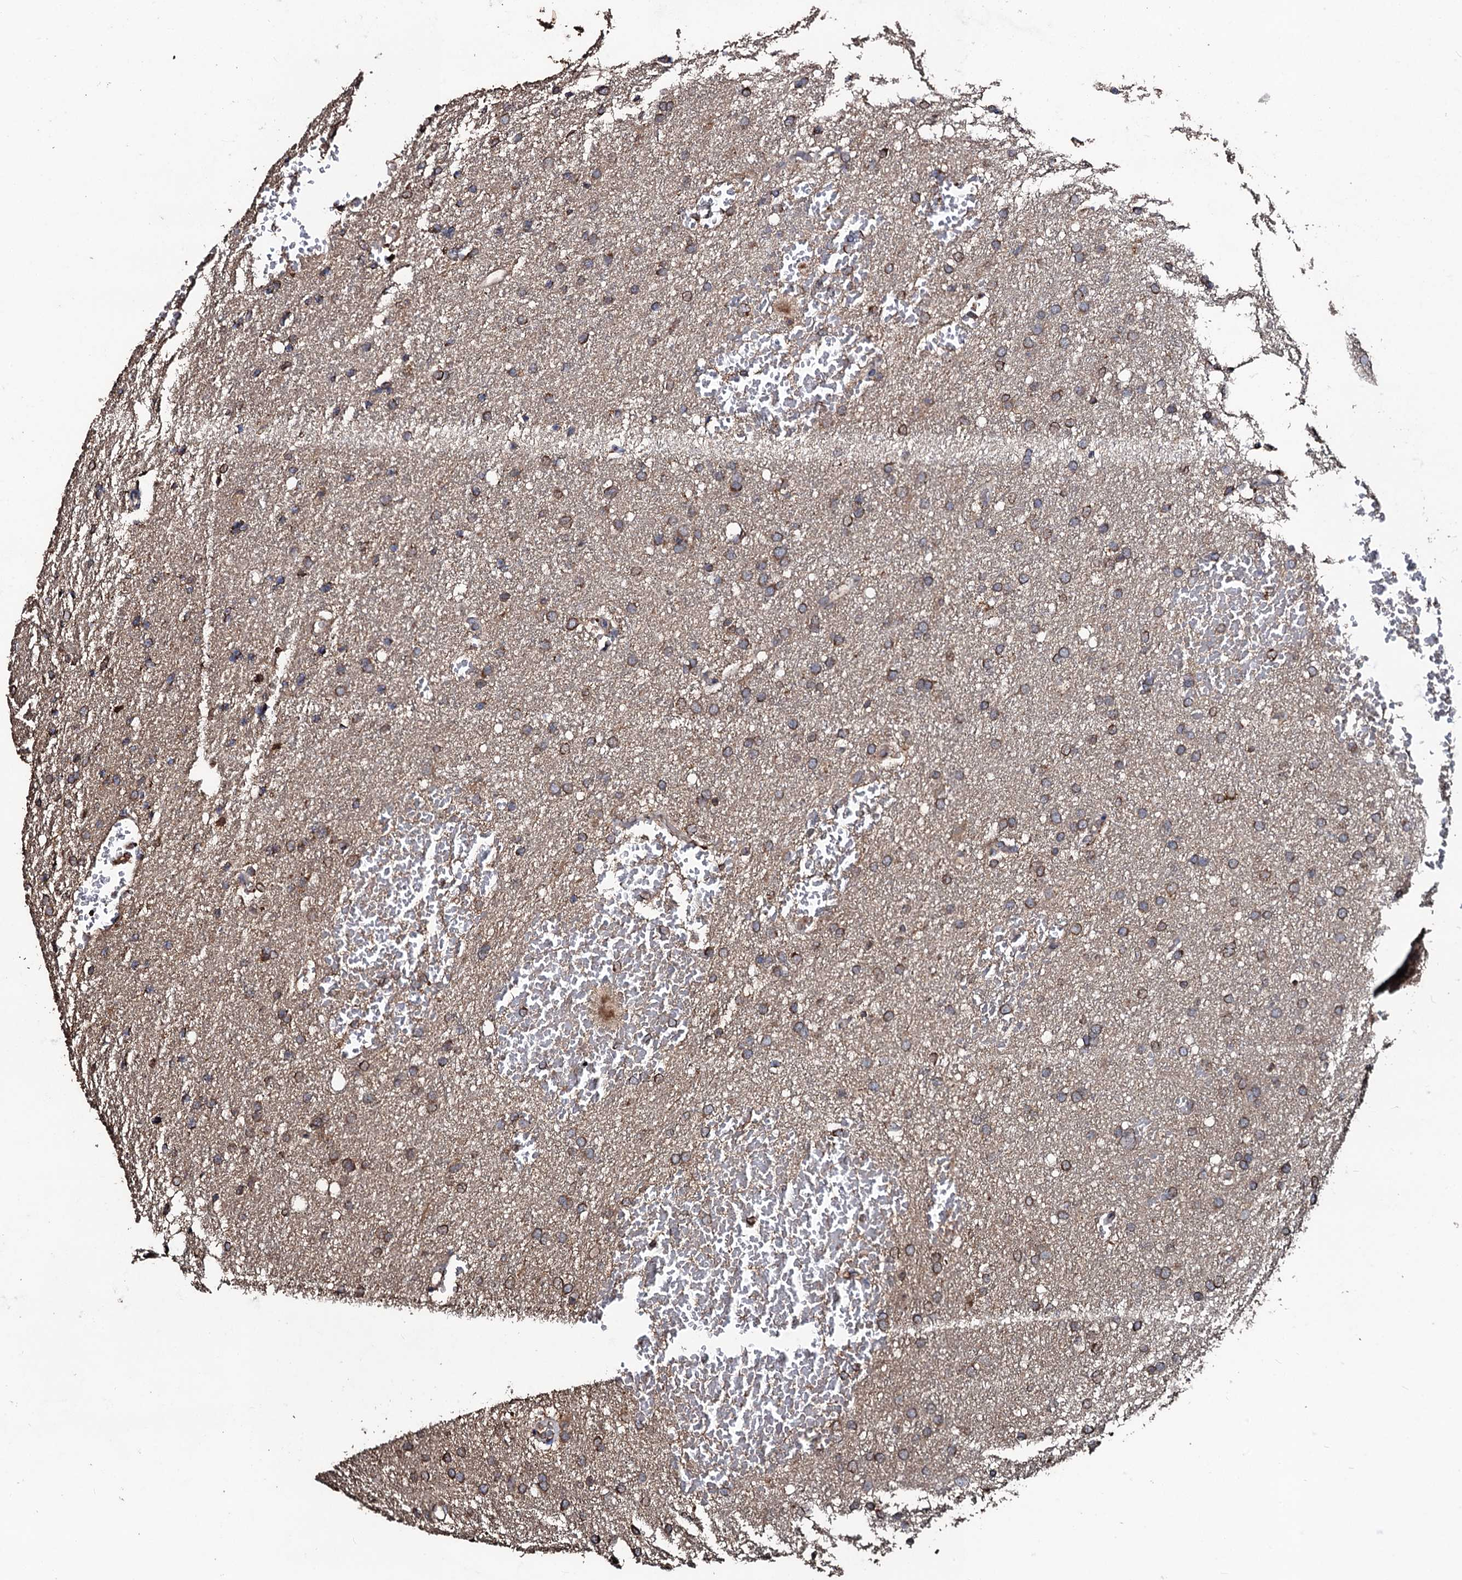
{"staining": {"intensity": "moderate", "quantity": ">75%", "location": "cytoplasmic/membranous"}, "tissue": "glioma", "cell_type": "Tumor cells", "image_type": "cancer", "snomed": [{"axis": "morphology", "description": "Glioma, malignant, High grade"}, {"axis": "topography", "description": "Cerebral cortex"}], "caption": "This image shows immunohistochemistry (IHC) staining of malignant glioma (high-grade), with medium moderate cytoplasmic/membranous positivity in about >75% of tumor cells.", "gene": "SDHAF2", "patient": {"sex": "female", "age": 36}}